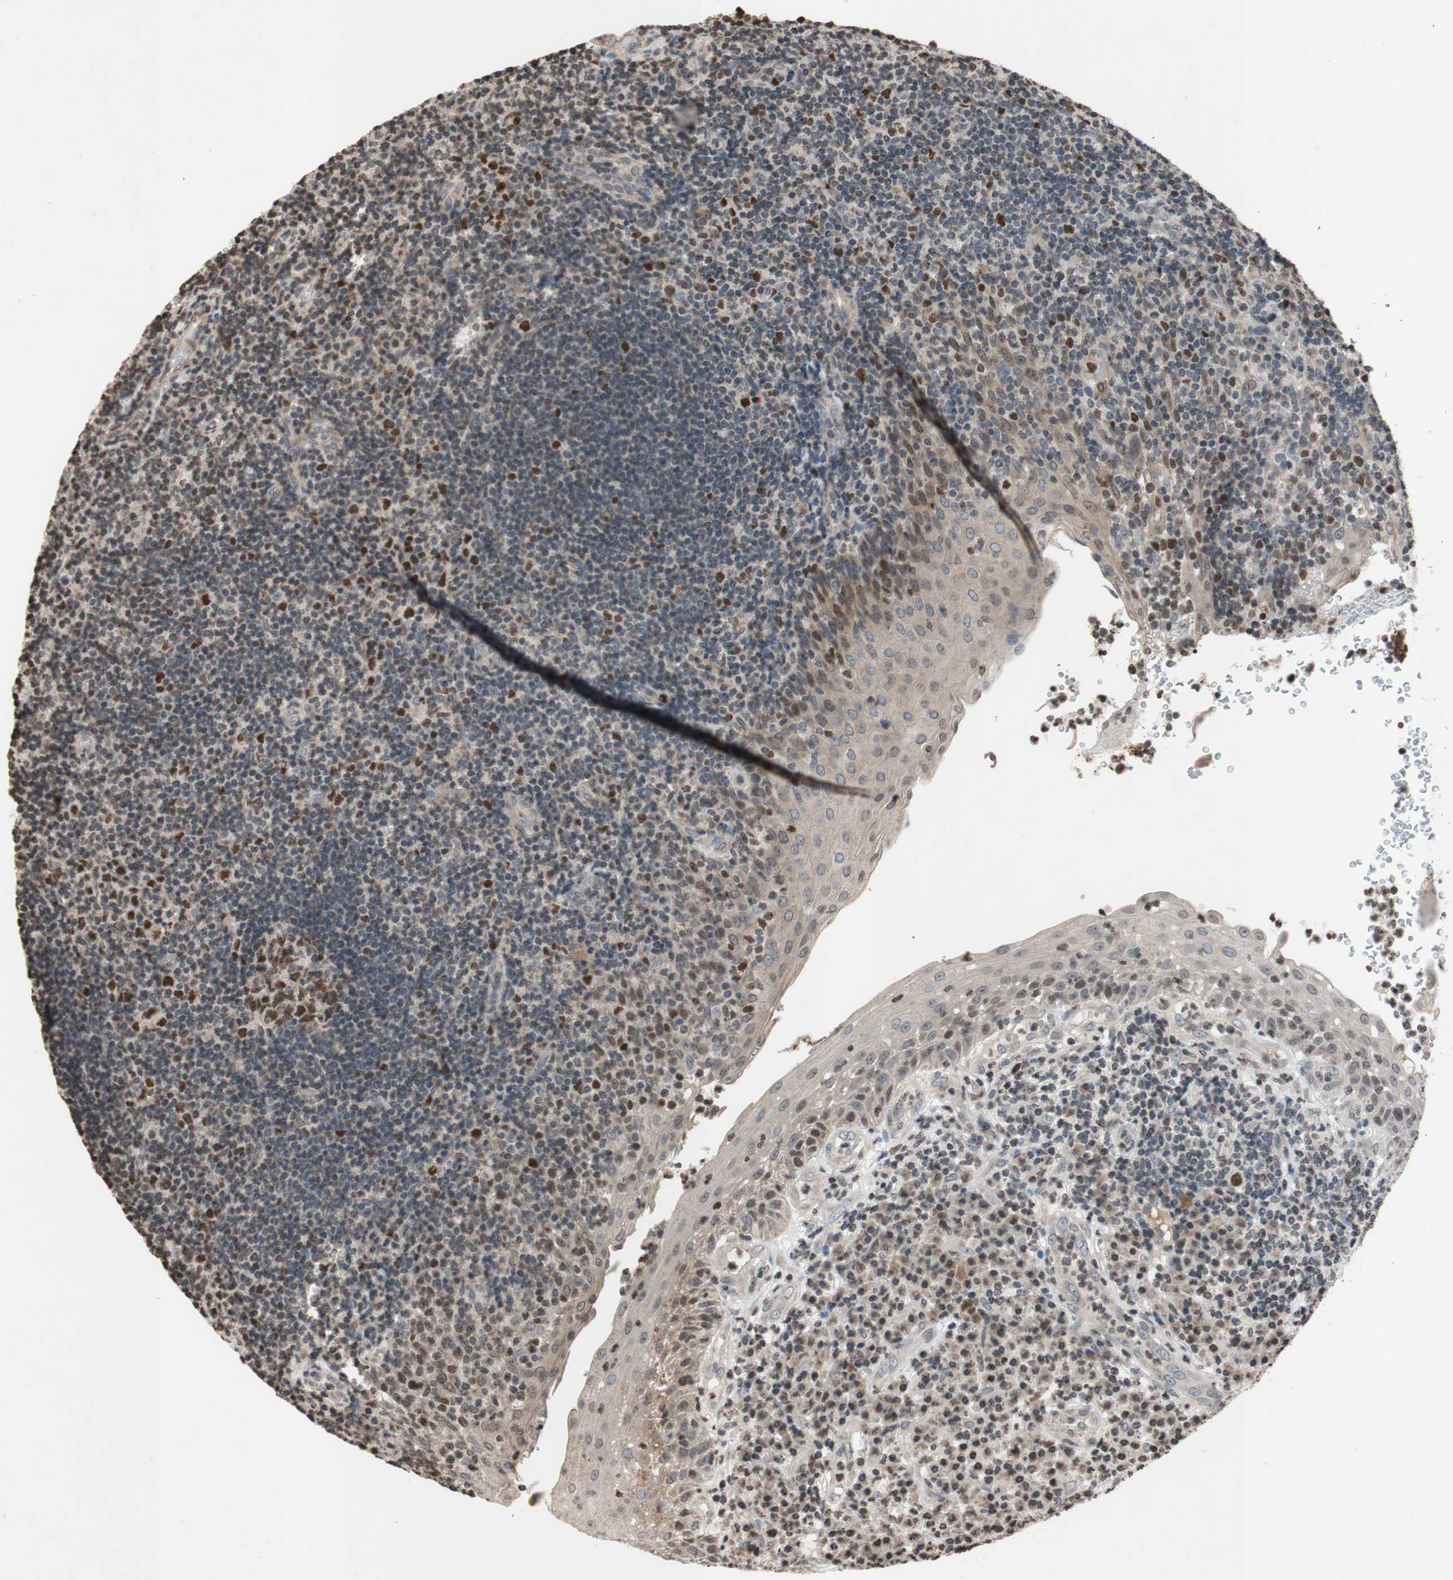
{"staining": {"intensity": "strong", "quantity": ">75%", "location": "nuclear"}, "tissue": "tonsil", "cell_type": "Germinal center cells", "image_type": "normal", "snomed": [{"axis": "morphology", "description": "Normal tissue, NOS"}, {"axis": "topography", "description": "Tonsil"}], "caption": "Immunohistochemical staining of normal tonsil demonstrates strong nuclear protein positivity in about >75% of germinal center cells.", "gene": "MCM6", "patient": {"sex": "female", "age": 40}}